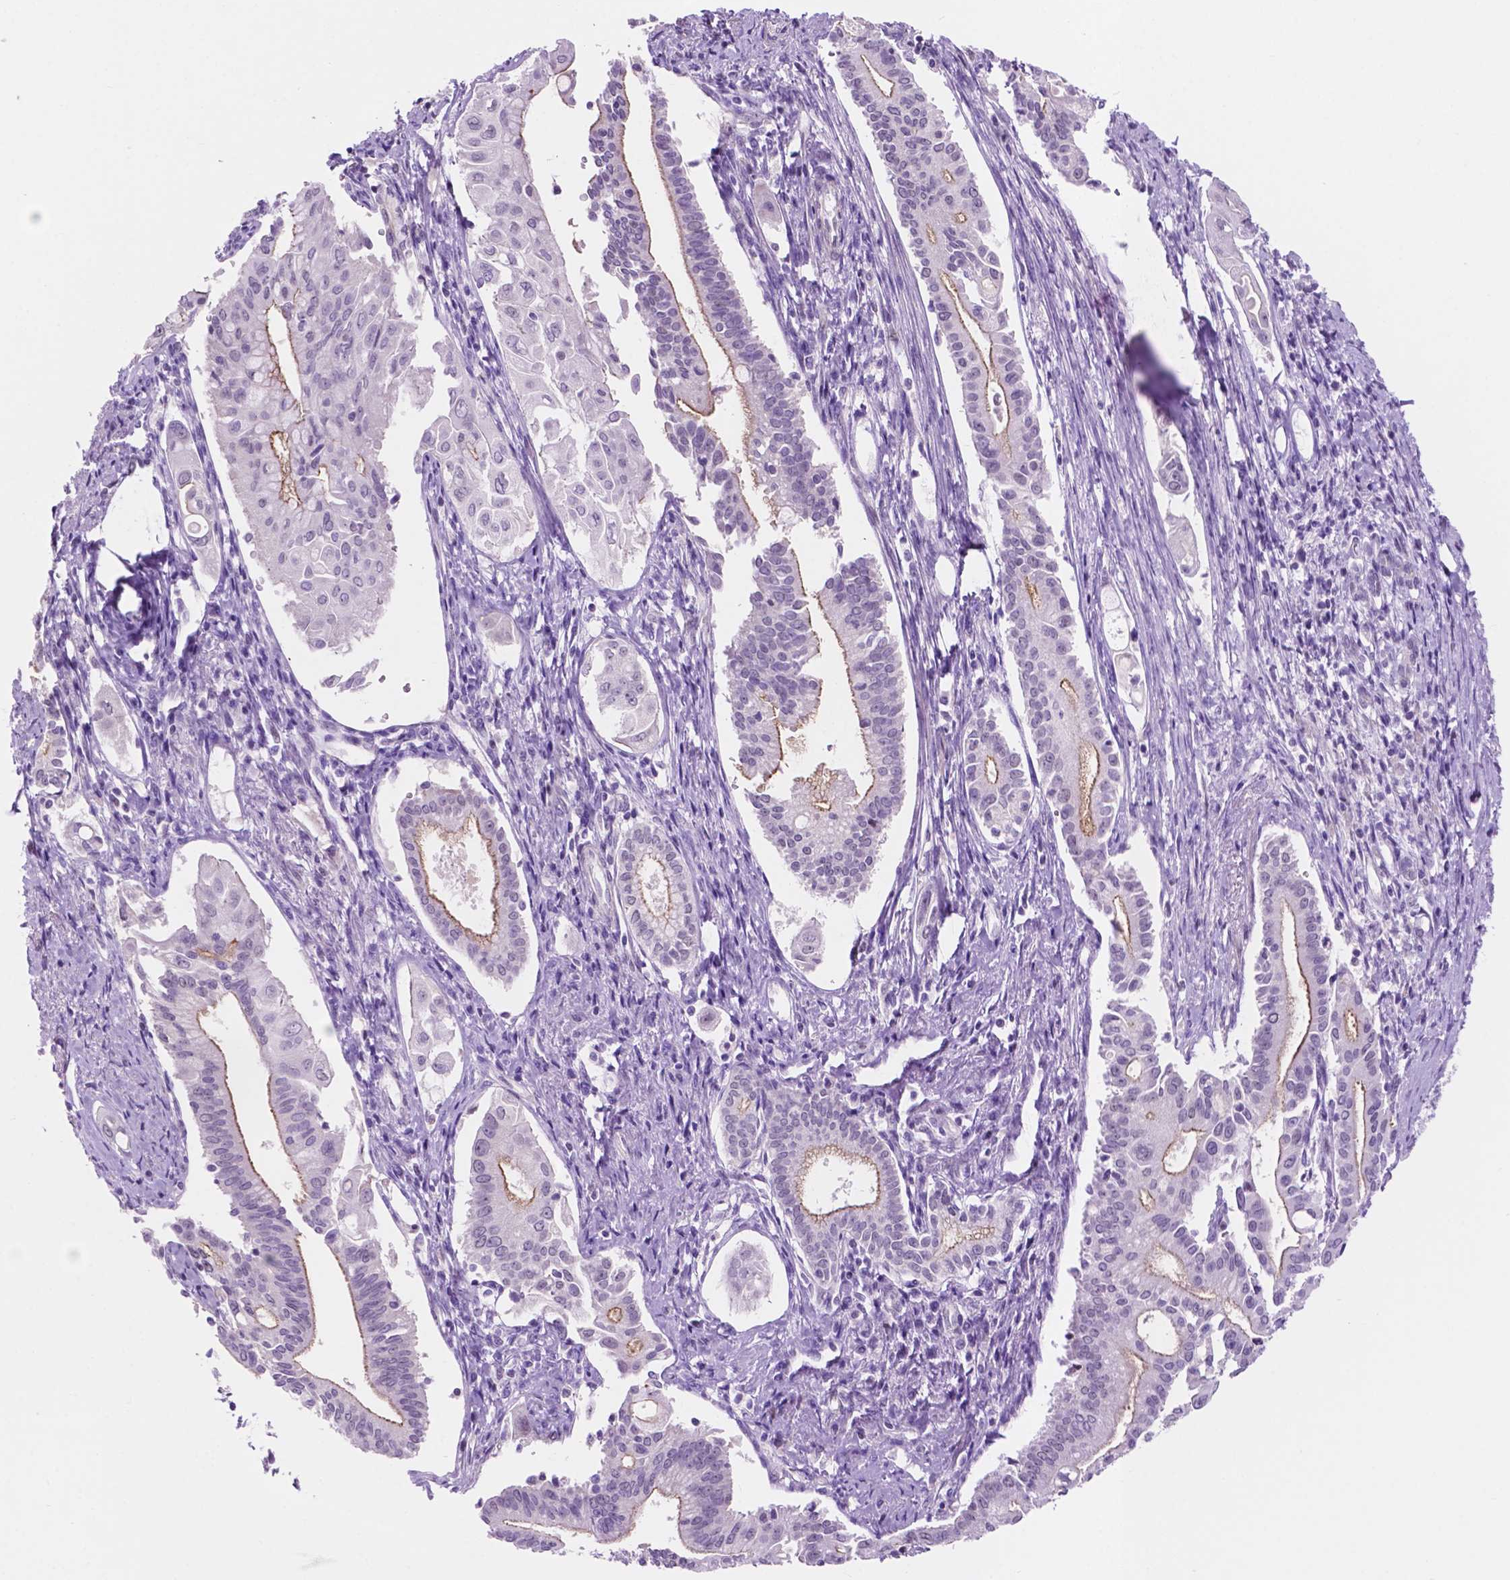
{"staining": {"intensity": "negative", "quantity": "none", "location": "none"}, "tissue": "pancreatic cancer", "cell_type": "Tumor cells", "image_type": "cancer", "snomed": [{"axis": "morphology", "description": "Adenocarcinoma, NOS"}, {"axis": "topography", "description": "Pancreas"}], "caption": "The image shows no significant positivity in tumor cells of adenocarcinoma (pancreatic). (DAB IHC visualized using brightfield microscopy, high magnification).", "gene": "ACY3", "patient": {"sex": "female", "age": 68}}